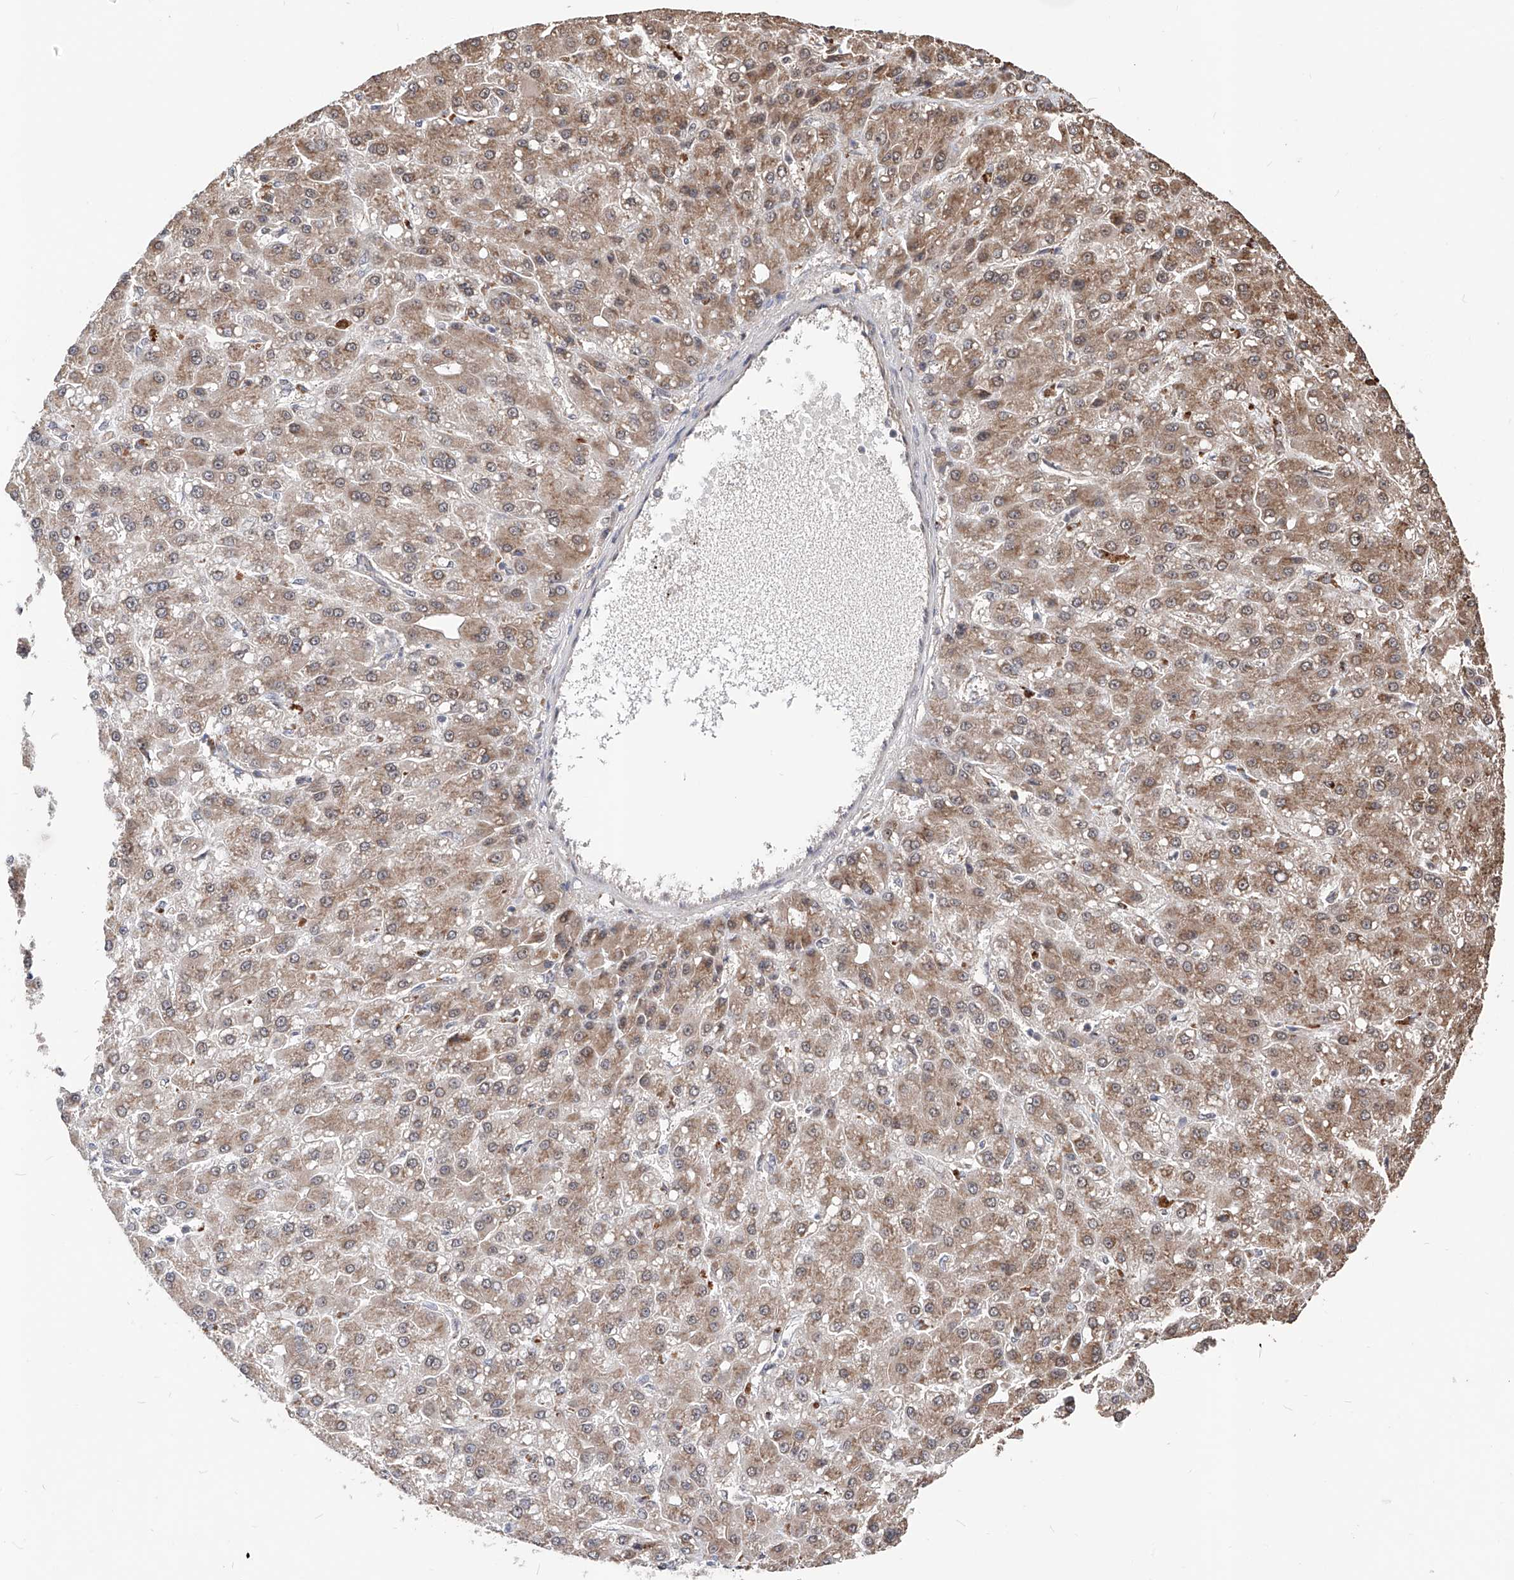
{"staining": {"intensity": "moderate", "quantity": ">75%", "location": "cytoplasmic/membranous"}, "tissue": "liver cancer", "cell_type": "Tumor cells", "image_type": "cancer", "snomed": [{"axis": "morphology", "description": "Carcinoma, Hepatocellular, NOS"}, {"axis": "topography", "description": "Liver"}], "caption": "Protein staining of hepatocellular carcinoma (liver) tissue reveals moderate cytoplasmic/membranous expression in approximately >75% of tumor cells. Using DAB (3,3'-diaminobenzidine) (brown) and hematoxylin (blue) stains, captured at high magnification using brightfield microscopy.", "gene": "FAM135A", "patient": {"sex": "male", "age": 67}}